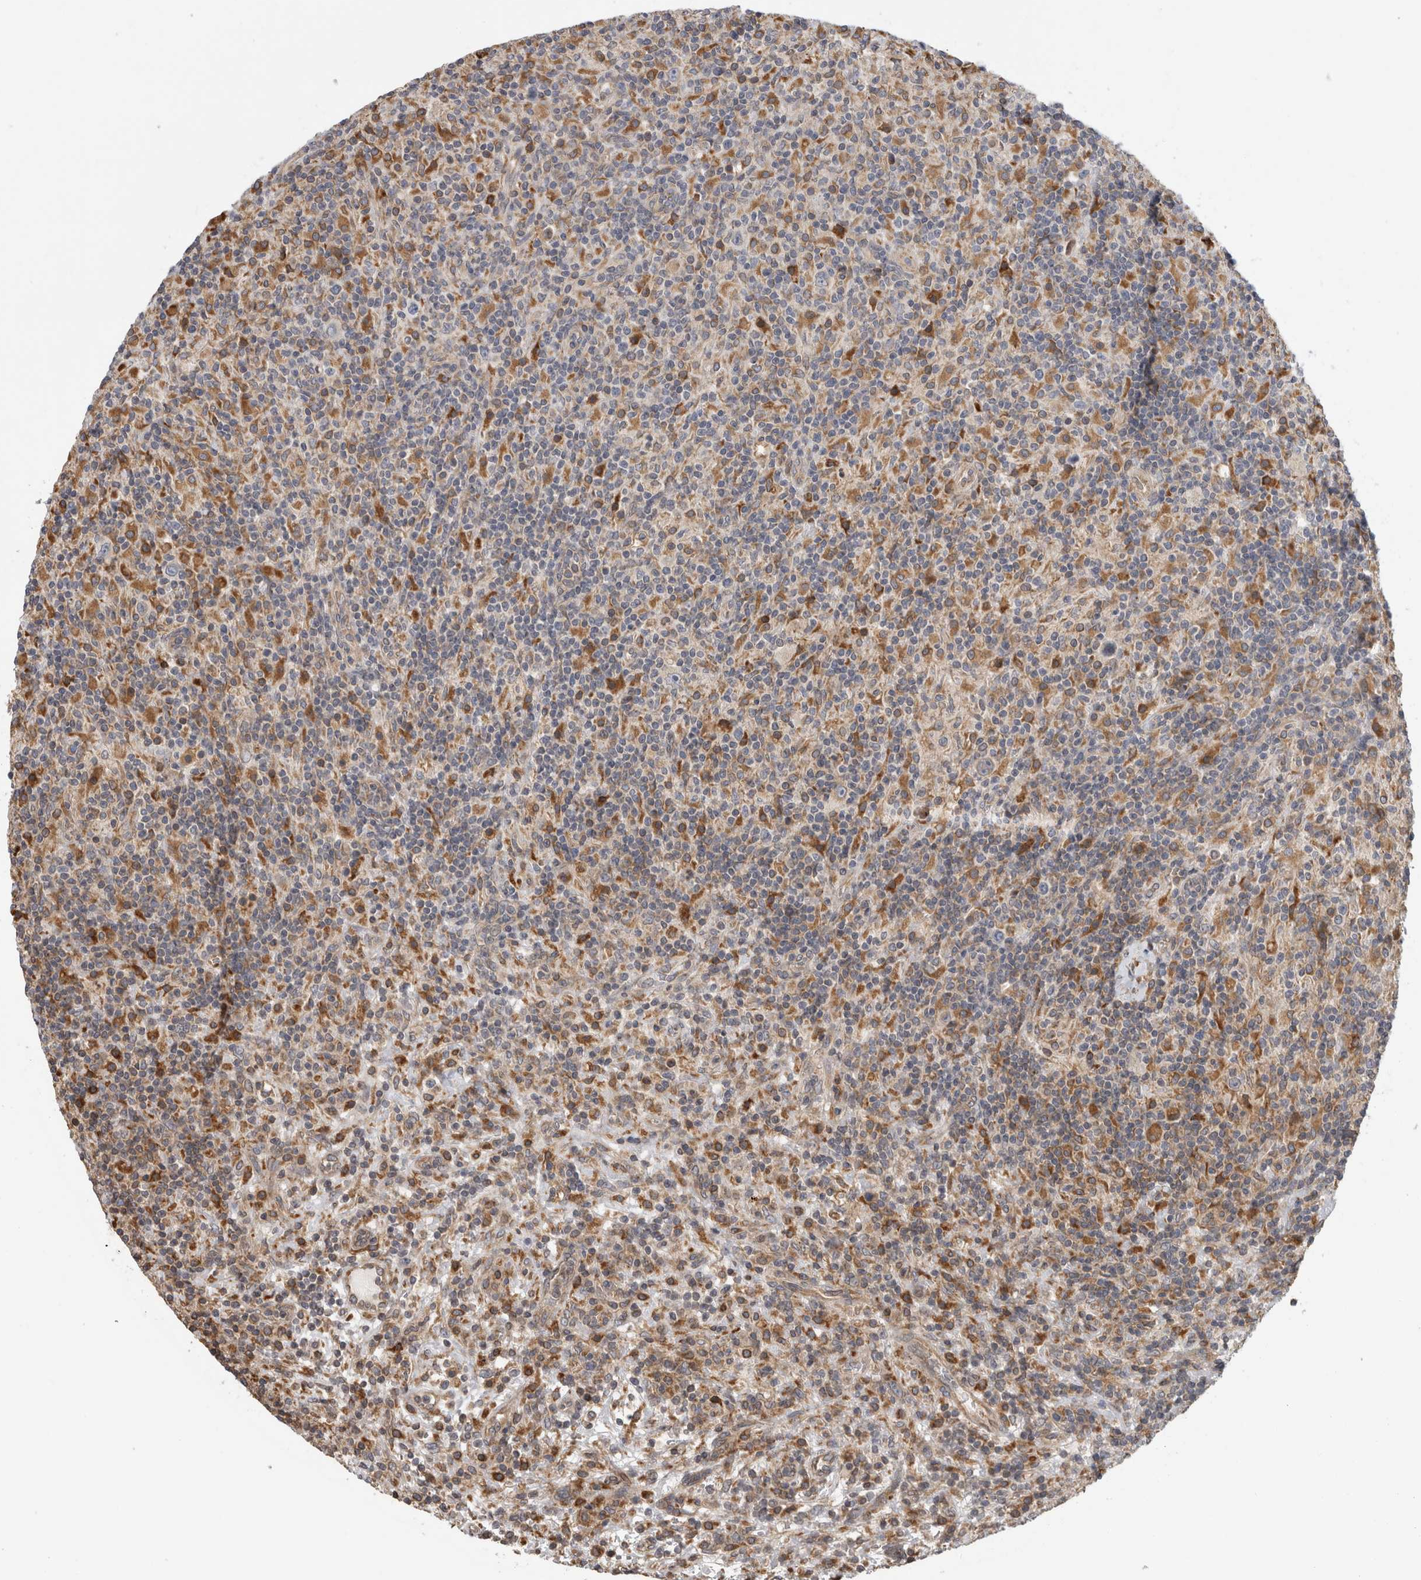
{"staining": {"intensity": "negative", "quantity": "none", "location": "none"}, "tissue": "lymphoma", "cell_type": "Tumor cells", "image_type": "cancer", "snomed": [{"axis": "morphology", "description": "Hodgkin's disease, NOS"}, {"axis": "topography", "description": "Lymph node"}], "caption": "The photomicrograph reveals no significant staining in tumor cells of Hodgkin's disease. Brightfield microscopy of immunohistochemistry (IHC) stained with DAB (3,3'-diaminobenzidine) (brown) and hematoxylin (blue), captured at high magnification.", "gene": "PARP6", "patient": {"sex": "male", "age": 70}}